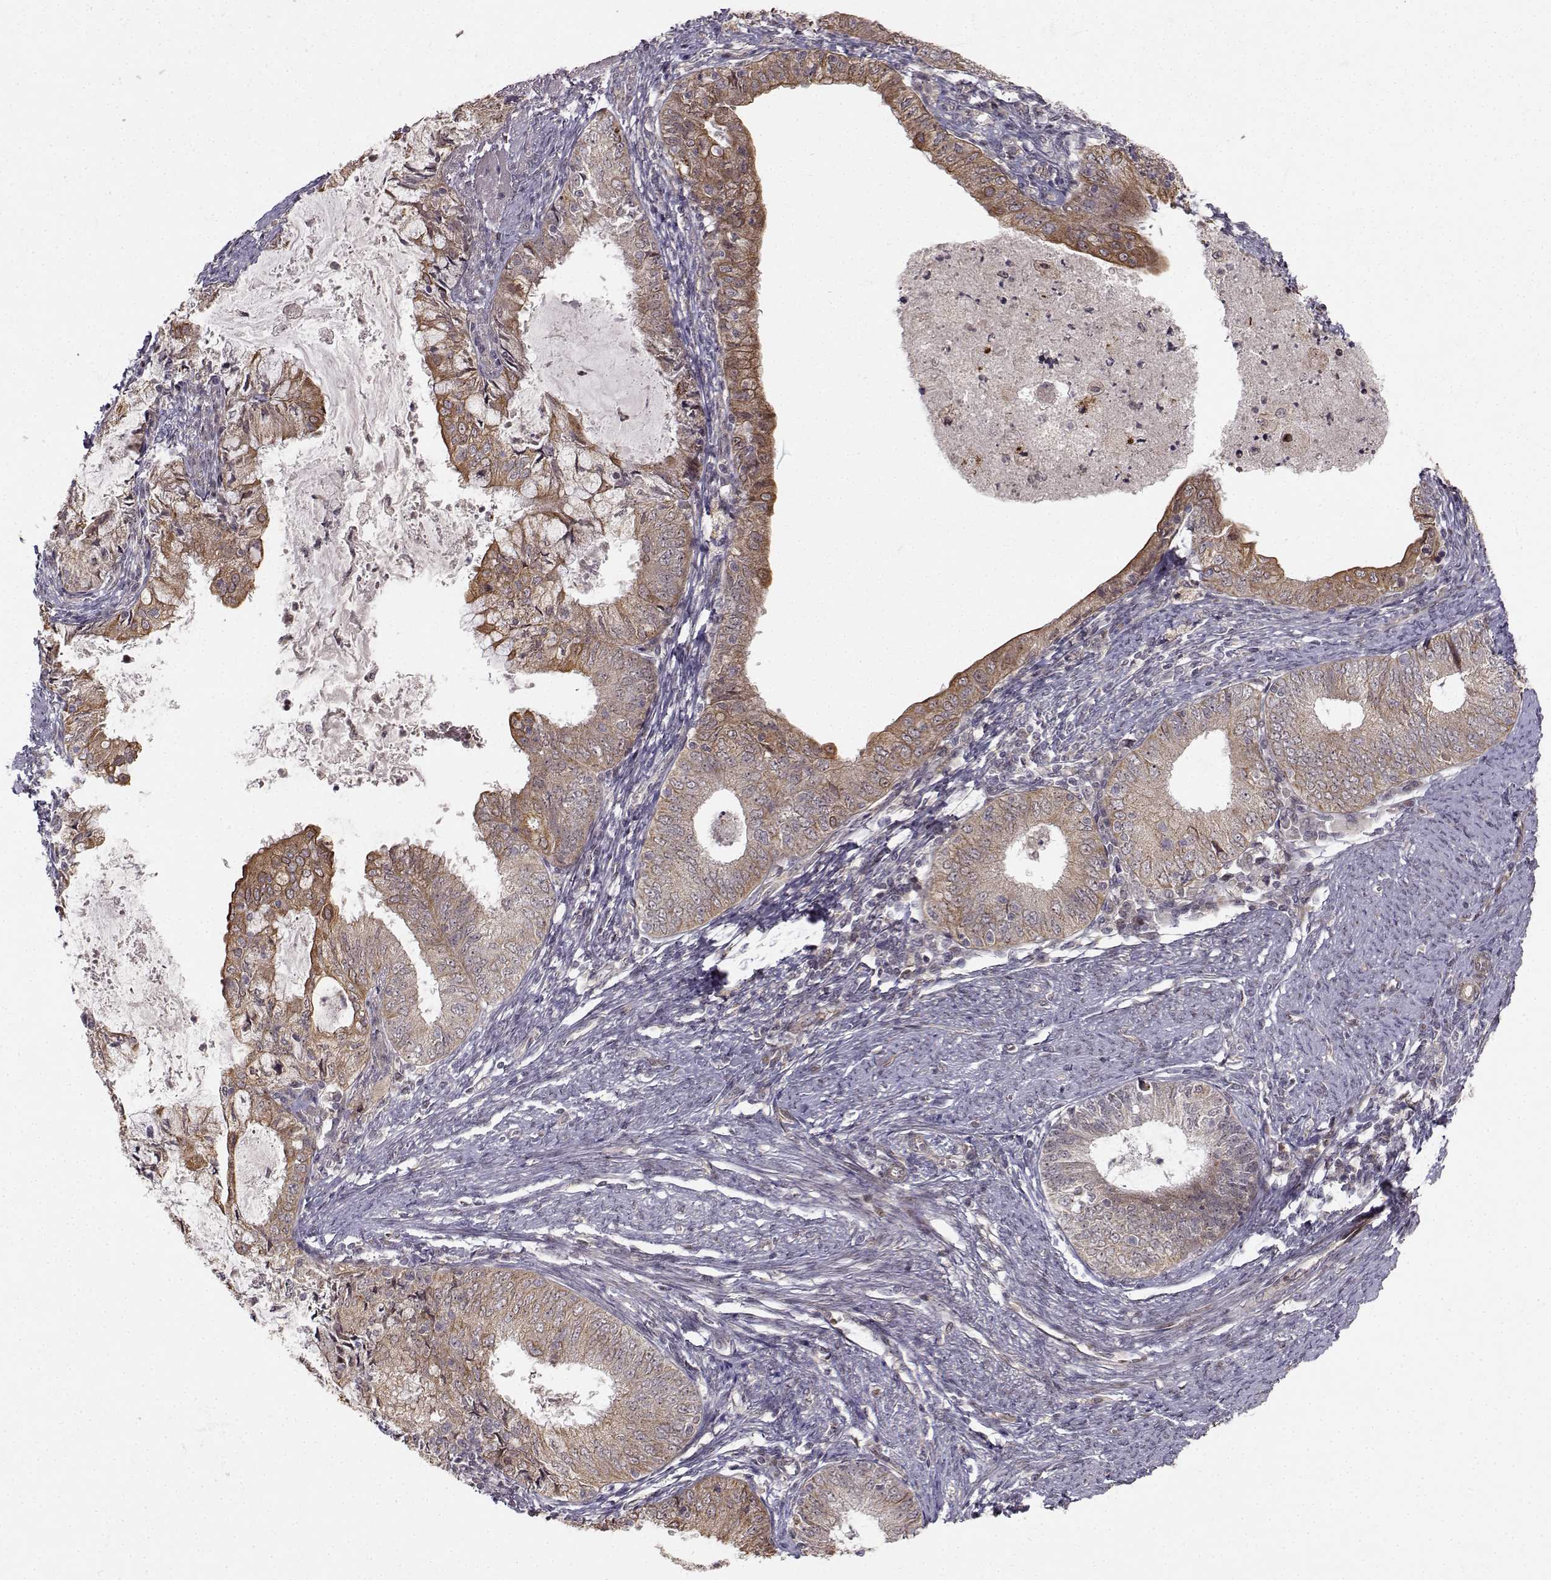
{"staining": {"intensity": "moderate", "quantity": "25%-75%", "location": "cytoplasmic/membranous"}, "tissue": "endometrial cancer", "cell_type": "Tumor cells", "image_type": "cancer", "snomed": [{"axis": "morphology", "description": "Adenocarcinoma, NOS"}, {"axis": "topography", "description": "Endometrium"}], "caption": "An image of human endometrial cancer (adenocarcinoma) stained for a protein displays moderate cytoplasmic/membranous brown staining in tumor cells. The staining was performed using DAB, with brown indicating positive protein expression. Nuclei are stained blue with hematoxylin.", "gene": "APC", "patient": {"sex": "female", "age": 57}}